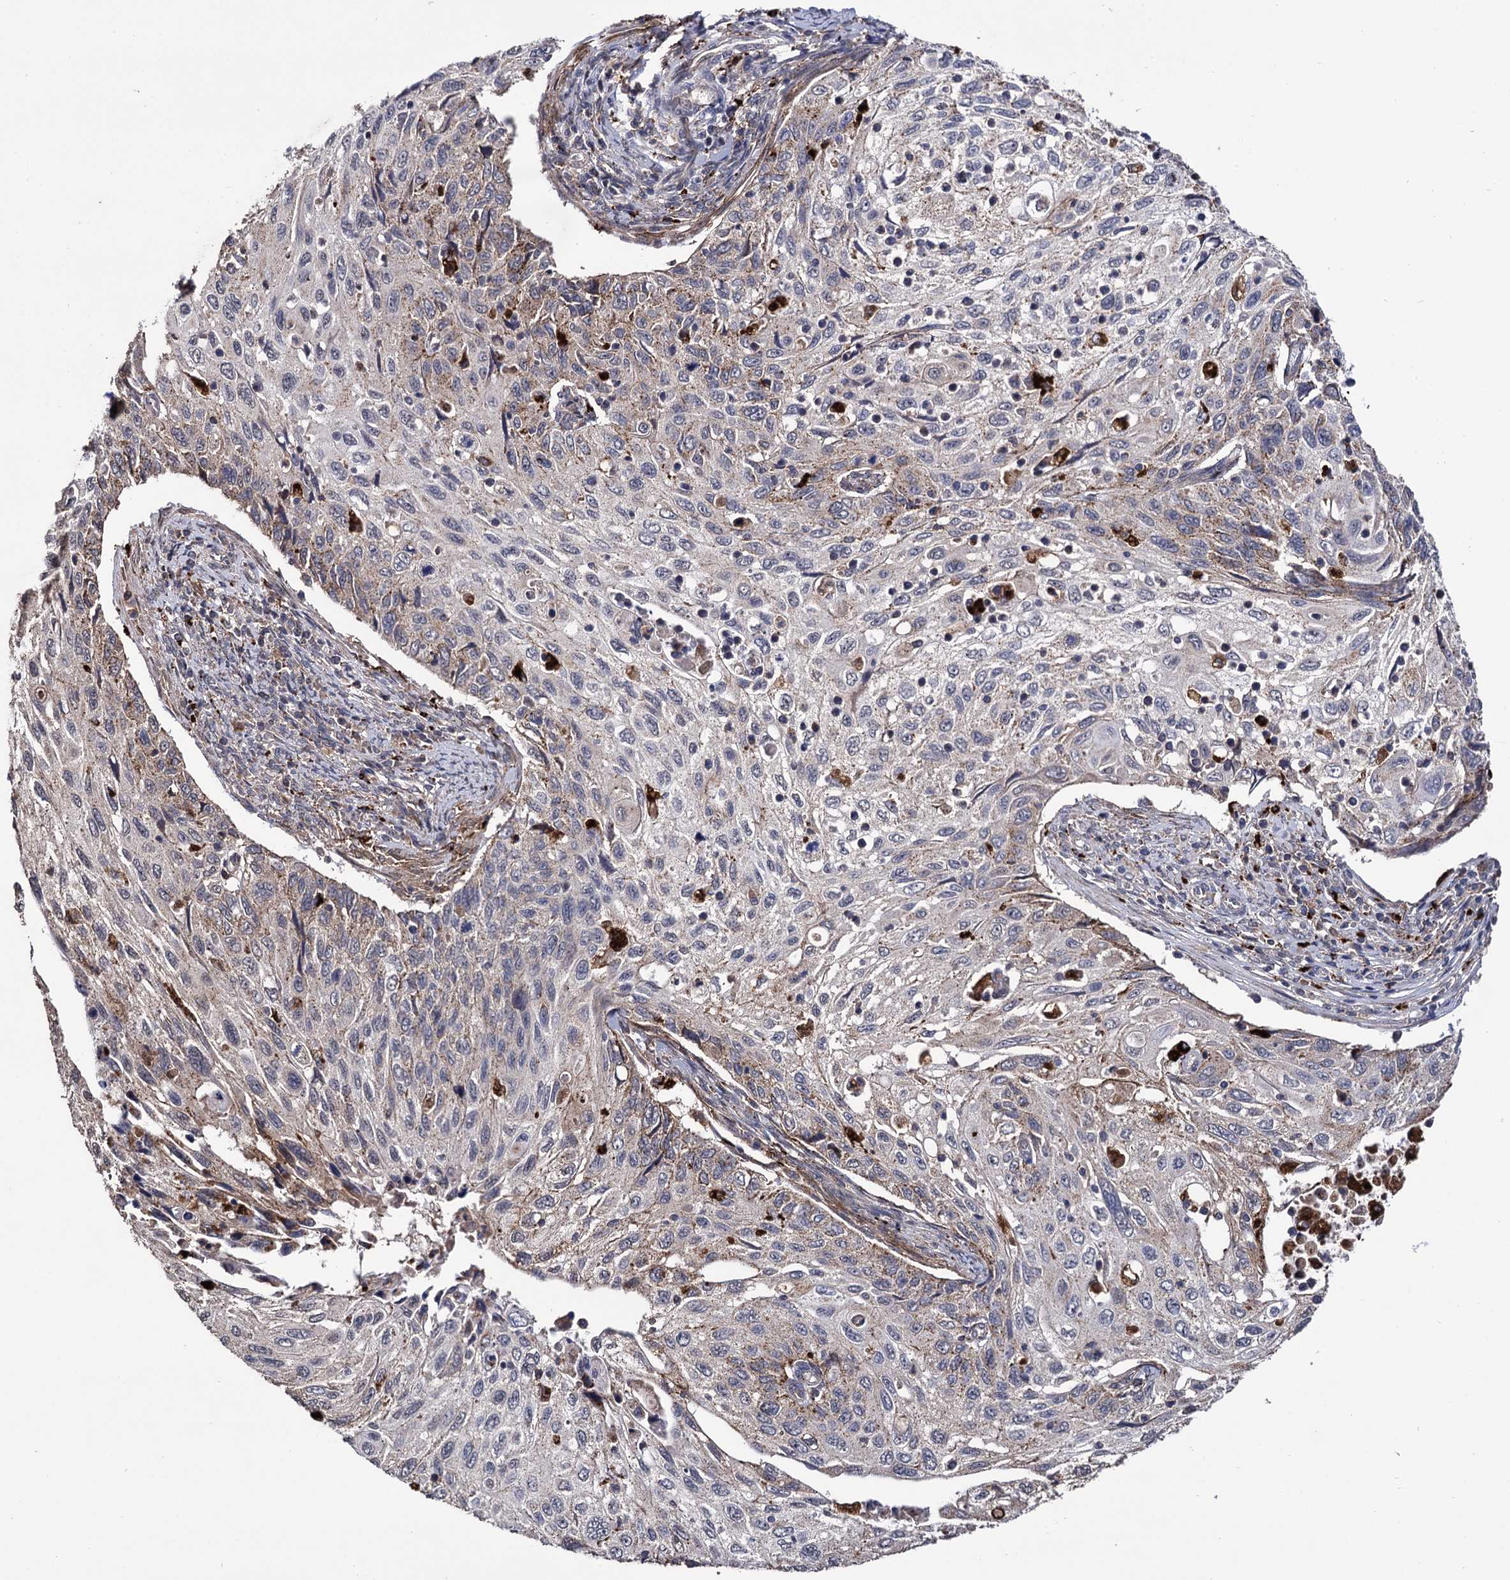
{"staining": {"intensity": "weak", "quantity": "<25%", "location": "cytoplasmic/membranous"}, "tissue": "cervical cancer", "cell_type": "Tumor cells", "image_type": "cancer", "snomed": [{"axis": "morphology", "description": "Squamous cell carcinoma, NOS"}, {"axis": "topography", "description": "Cervix"}], "caption": "There is no significant staining in tumor cells of cervical cancer.", "gene": "MICAL2", "patient": {"sex": "female", "age": 70}}